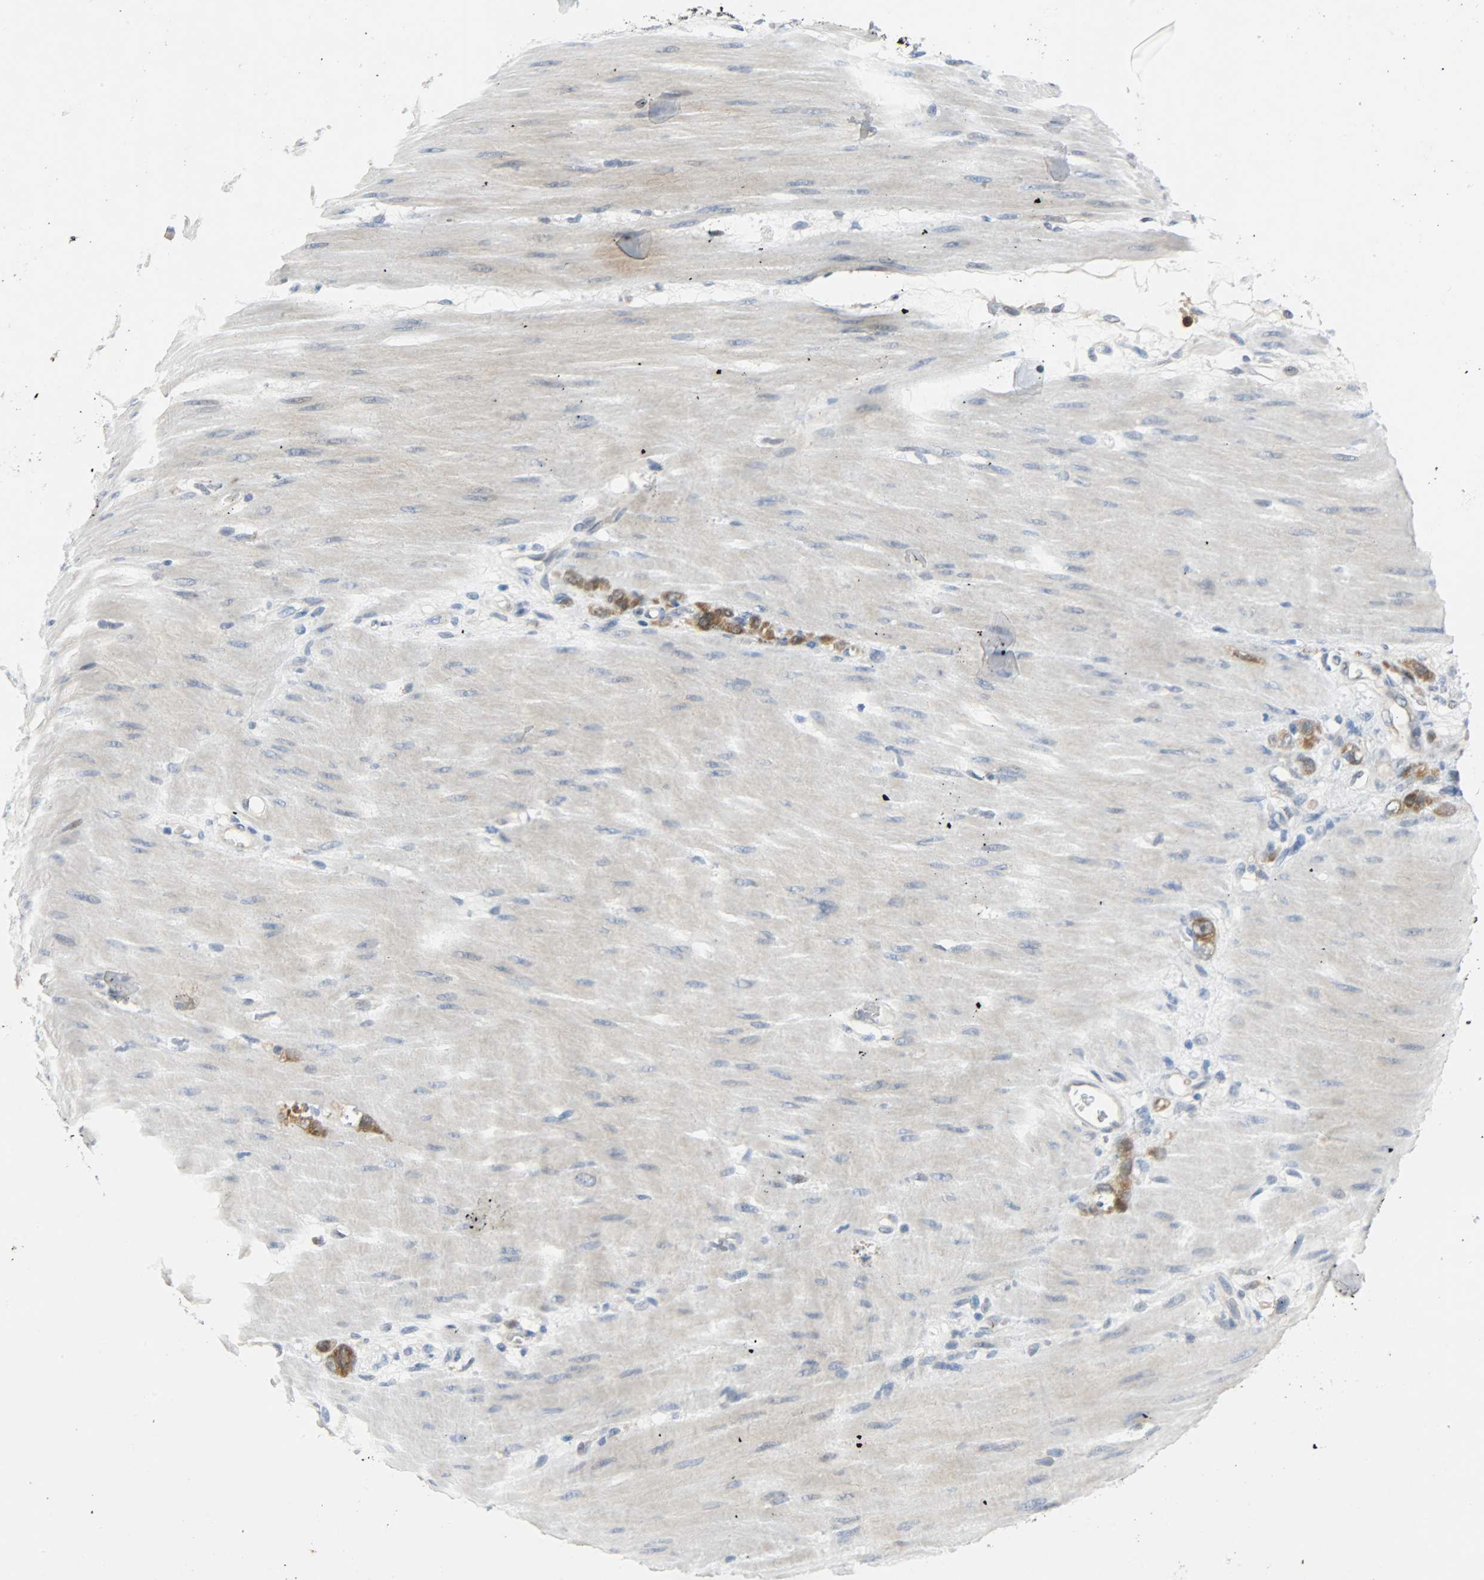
{"staining": {"intensity": "strong", "quantity": ">75%", "location": "cytoplasmic/membranous"}, "tissue": "stomach cancer", "cell_type": "Tumor cells", "image_type": "cancer", "snomed": [{"axis": "morphology", "description": "Adenocarcinoma, NOS"}, {"axis": "topography", "description": "Stomach"}], "caption": "Tumor cells exhibit strong cytoplasmic/membranous positivity in about >75% of cells in stomach cancer.", "gene": "EIF4EBP1", "patient": {"sex": "male", "age": 82}}